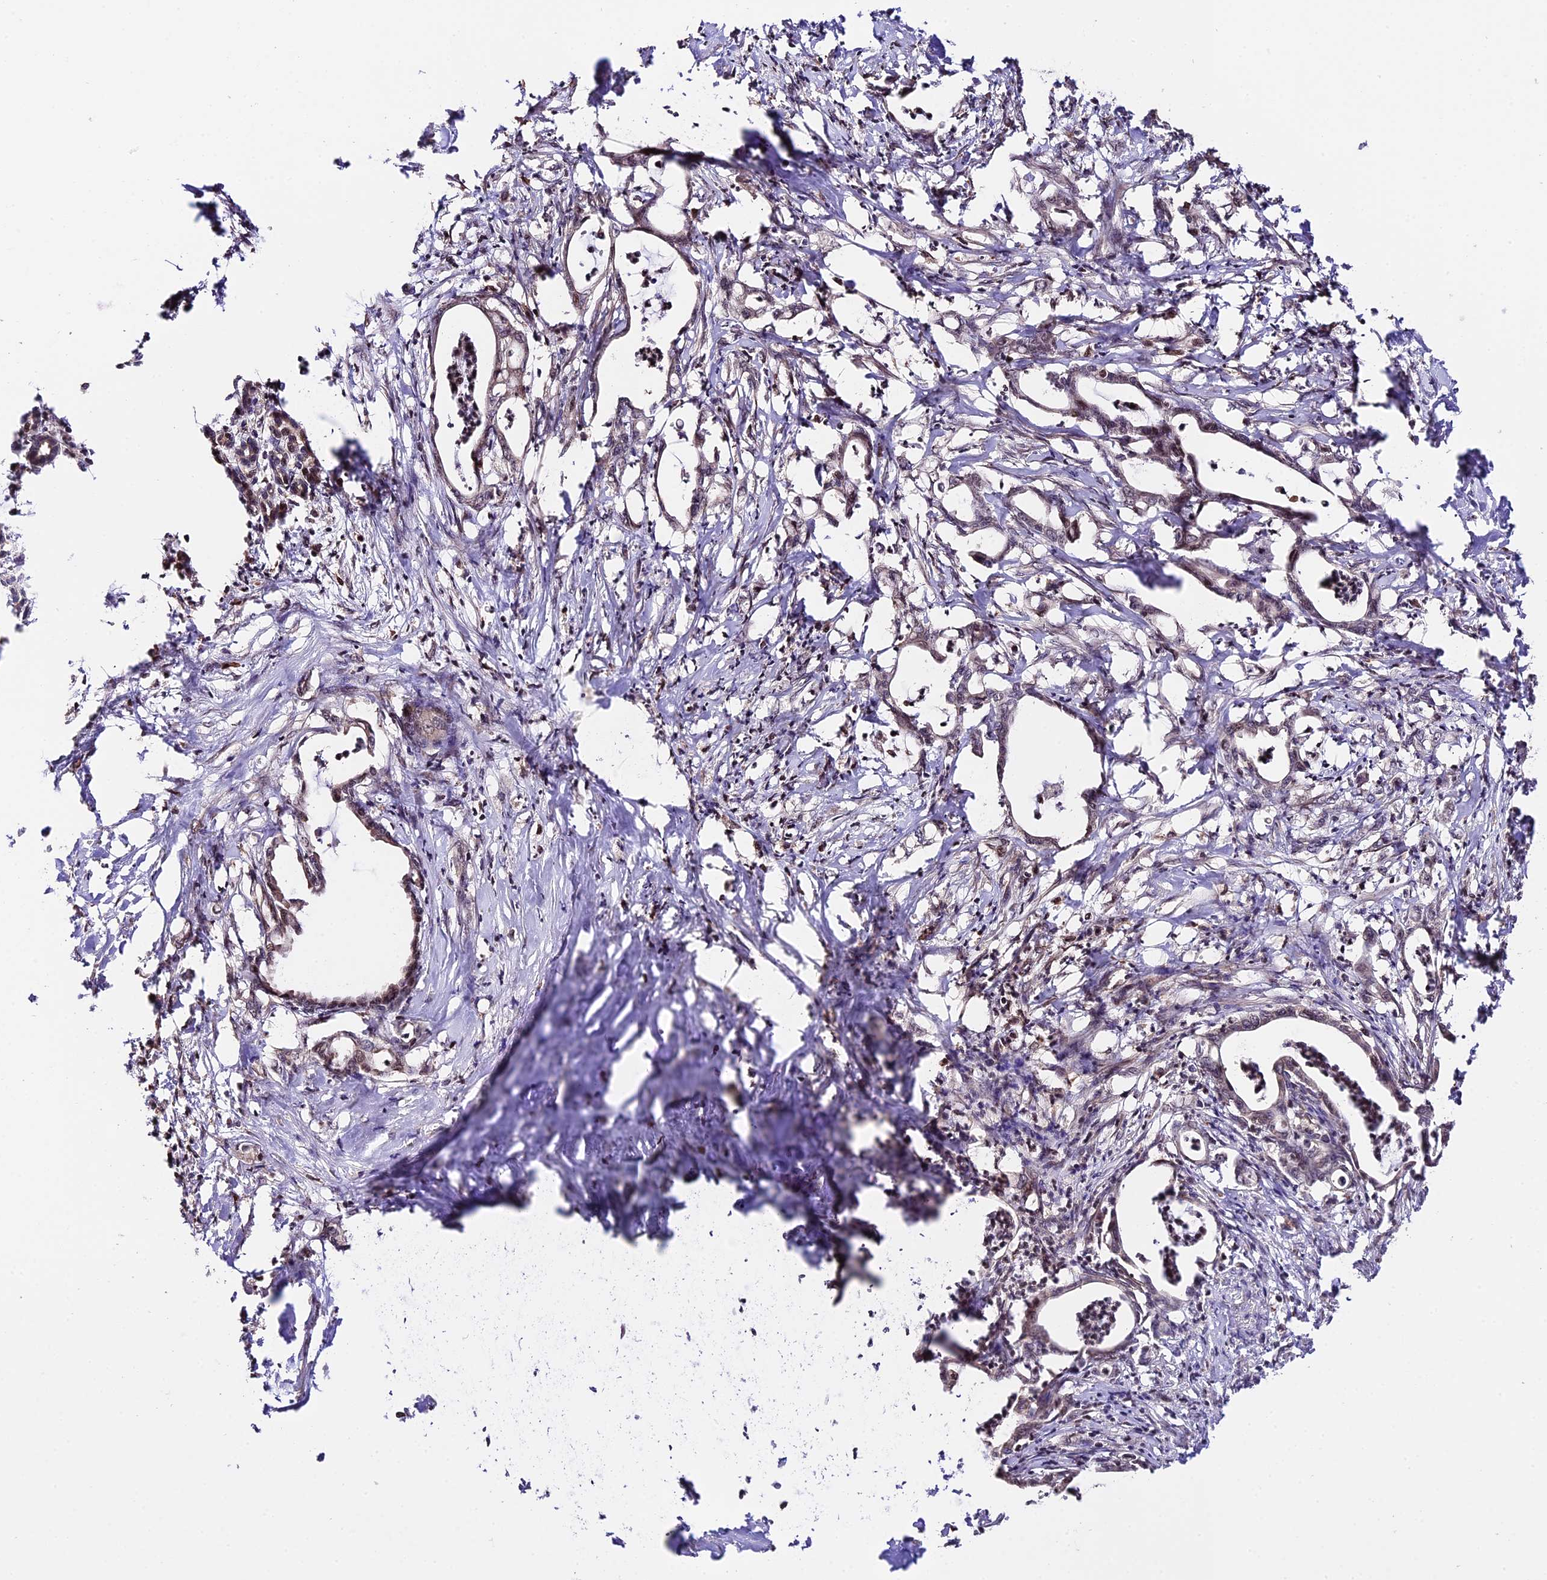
{"staining": {"intensity": "weak", "quantity": "25%-75%", "location": "cytoplasmic/membranous,nuclear"}, "tissue": "pancreatic cancer", "cell_type": "Tumor cells", "image_type": "cancer", "snomed": [{"axis": "morphology", "description": "Adenocarcinoma, NOS"}, {"axis": "topography", "description": "Pancreas"}], "caption": "IHC (DAB) staining of pancreatic cancer (adenocarcinoma) displays weak cytoplasmic/membranous and nuclear protein expression in about 25%-75% of tumor cells.", "gene": "HERPUD1", "patient": {"sex": "female", "age": 55}}